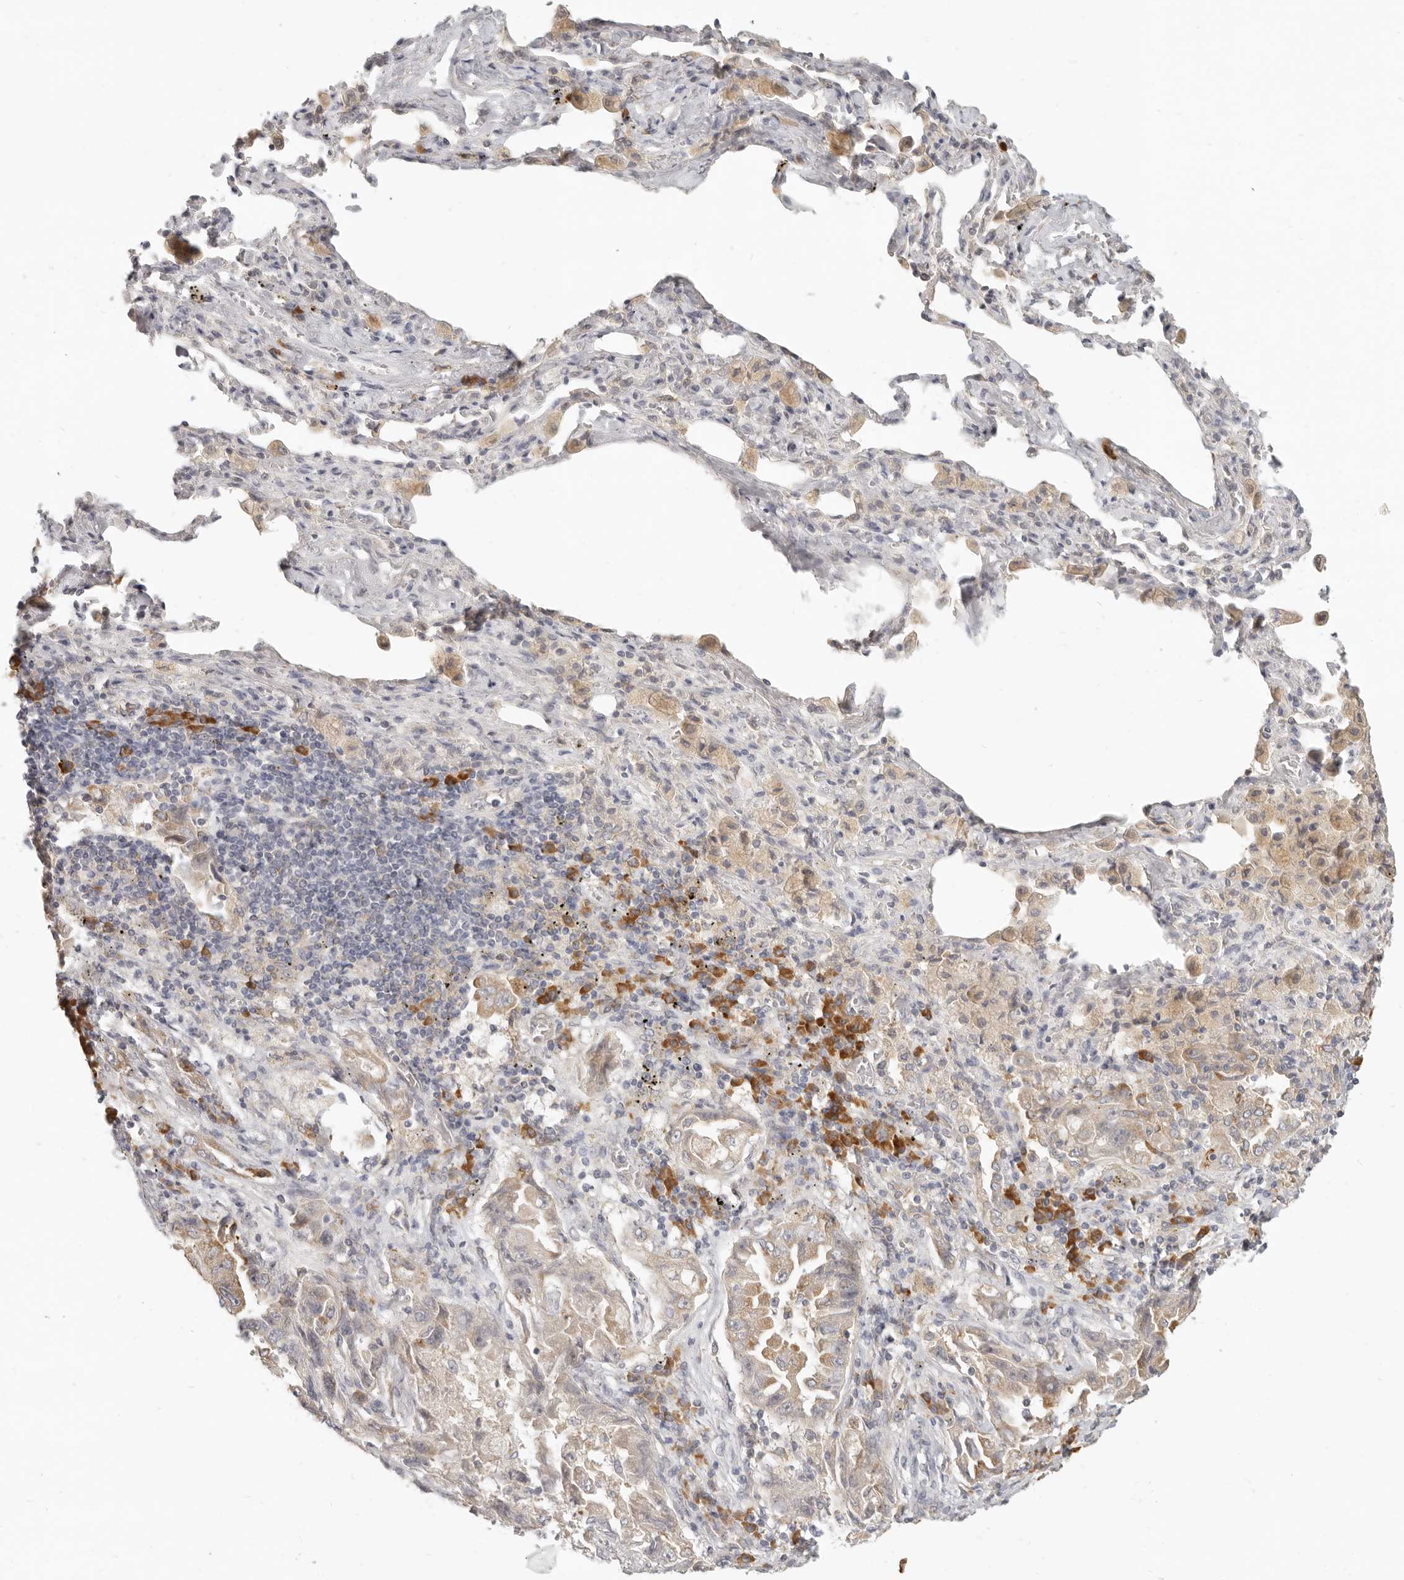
{"staining": {"intensity": "moderate", "quantity": "<25%", "location": "cytoplasmic/membranous"}, "tissue": "lung cancer", "cell_type": "Tumor cells", "image_type": "cancer", "snomed": [{"axis": "morphology", "description": "Adenocarcinoma, NOS"}, {"axis": "topography", "description": "Lung"}], "caption": "Brown immunohistochemical staining in lung cancer (adenocarcinoma) demonstrates moderate cytoplasmic/membranous positivity in about <25% of tumor cells.", "gene": "PABPC4", "patient": {"sex": "female", "age": 51}}